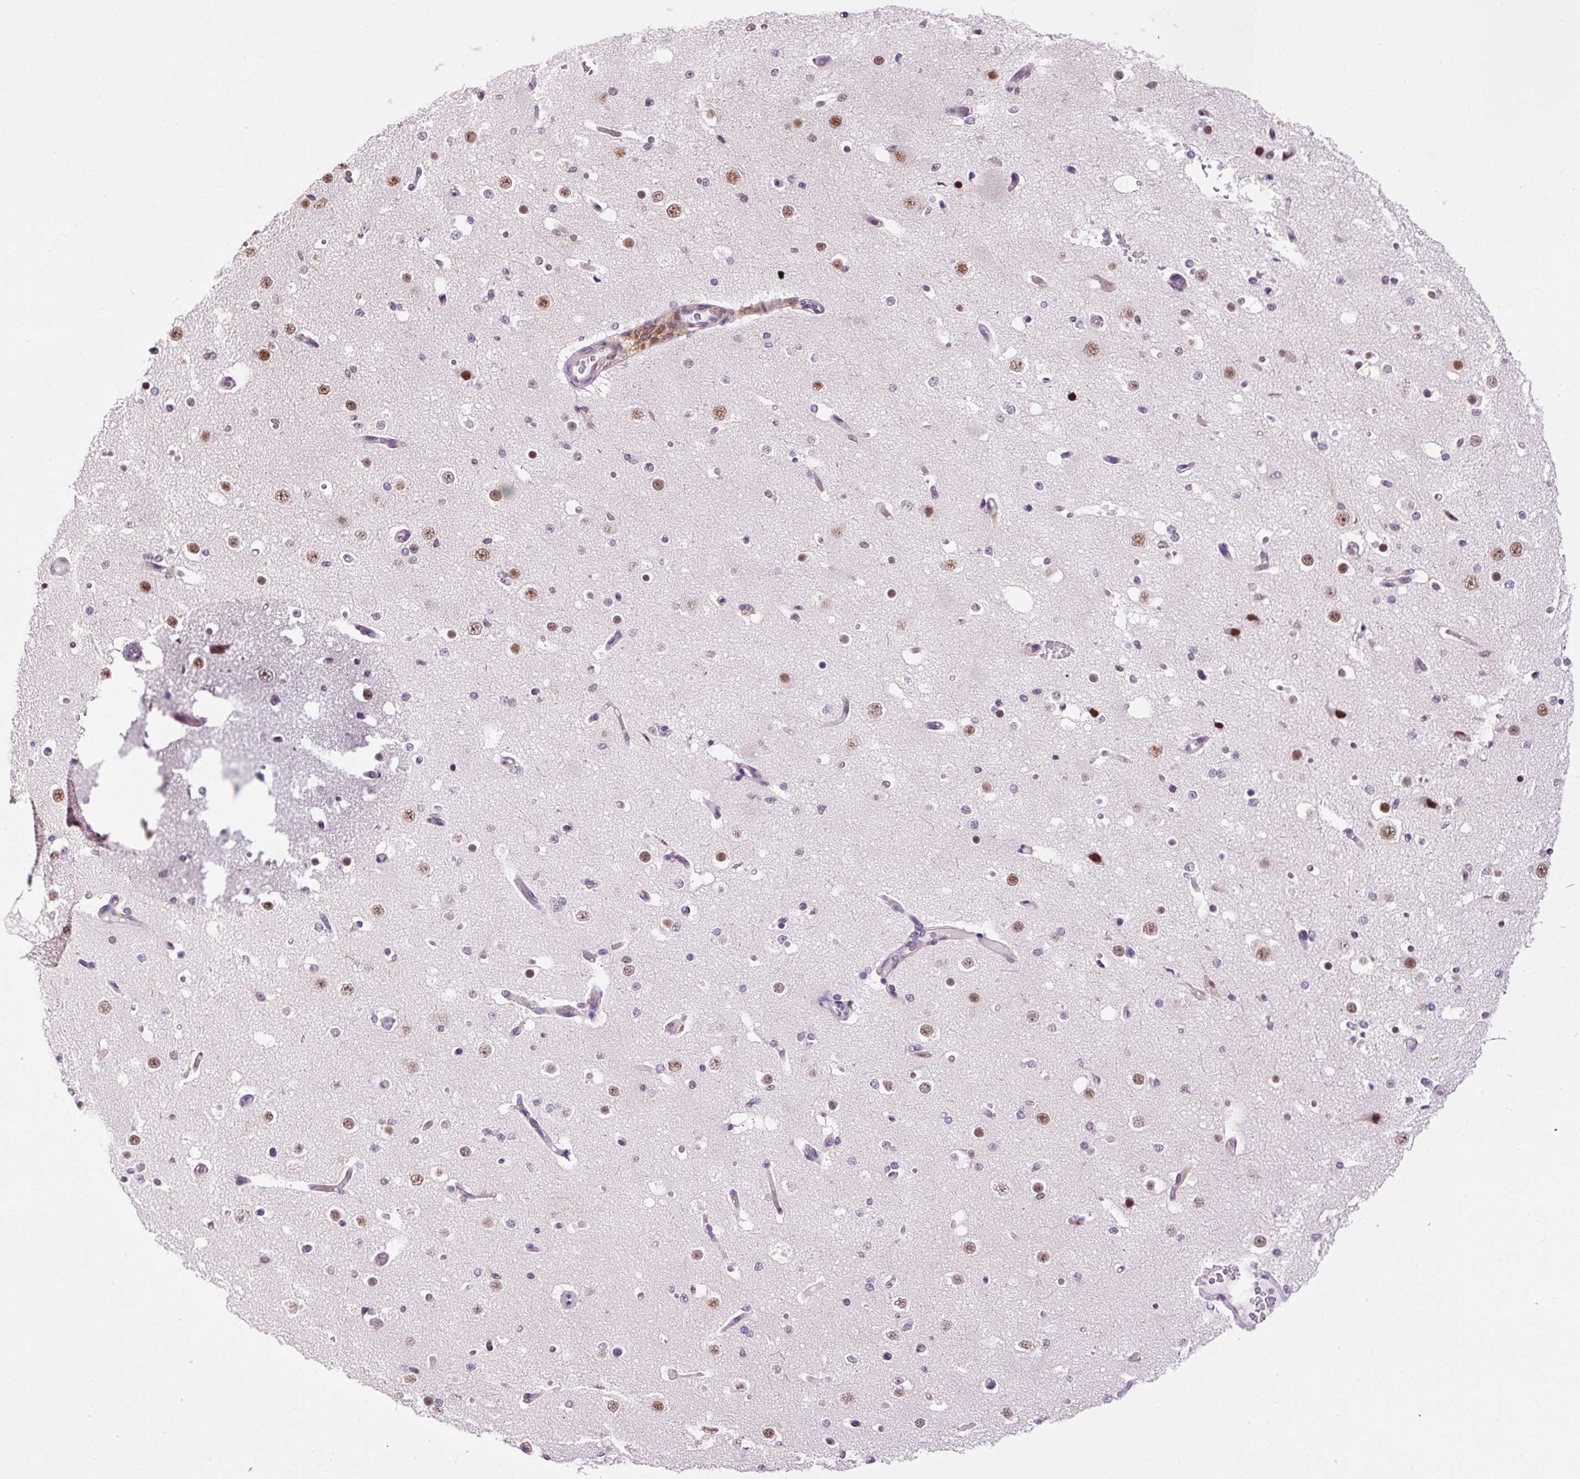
{"staining": {"intensity": "negative", "quantity": "none", "location": "none"}, "tissue": "cerebral cortex", "cell_type": "Endothelial cells", "image_type": "normal", "snomed": [{"axis": "morphology", "description": "Normal tissue, NOS"}, {"axis": "morphology", "description": "Inflammation, NOS"}, {"axis": "topography", "description": "Cerebral cortex"}], "caption": "IHC photomicrograph of unremarkable human cerebral cortex stained for a protein (brown), which reveals no positivity in endothelial cells. (DAB immunohistochemistry (IHC) with hematoxylin counter stain).", "gene": "LY86", "patient": {"sex": "male", "age": 6}}